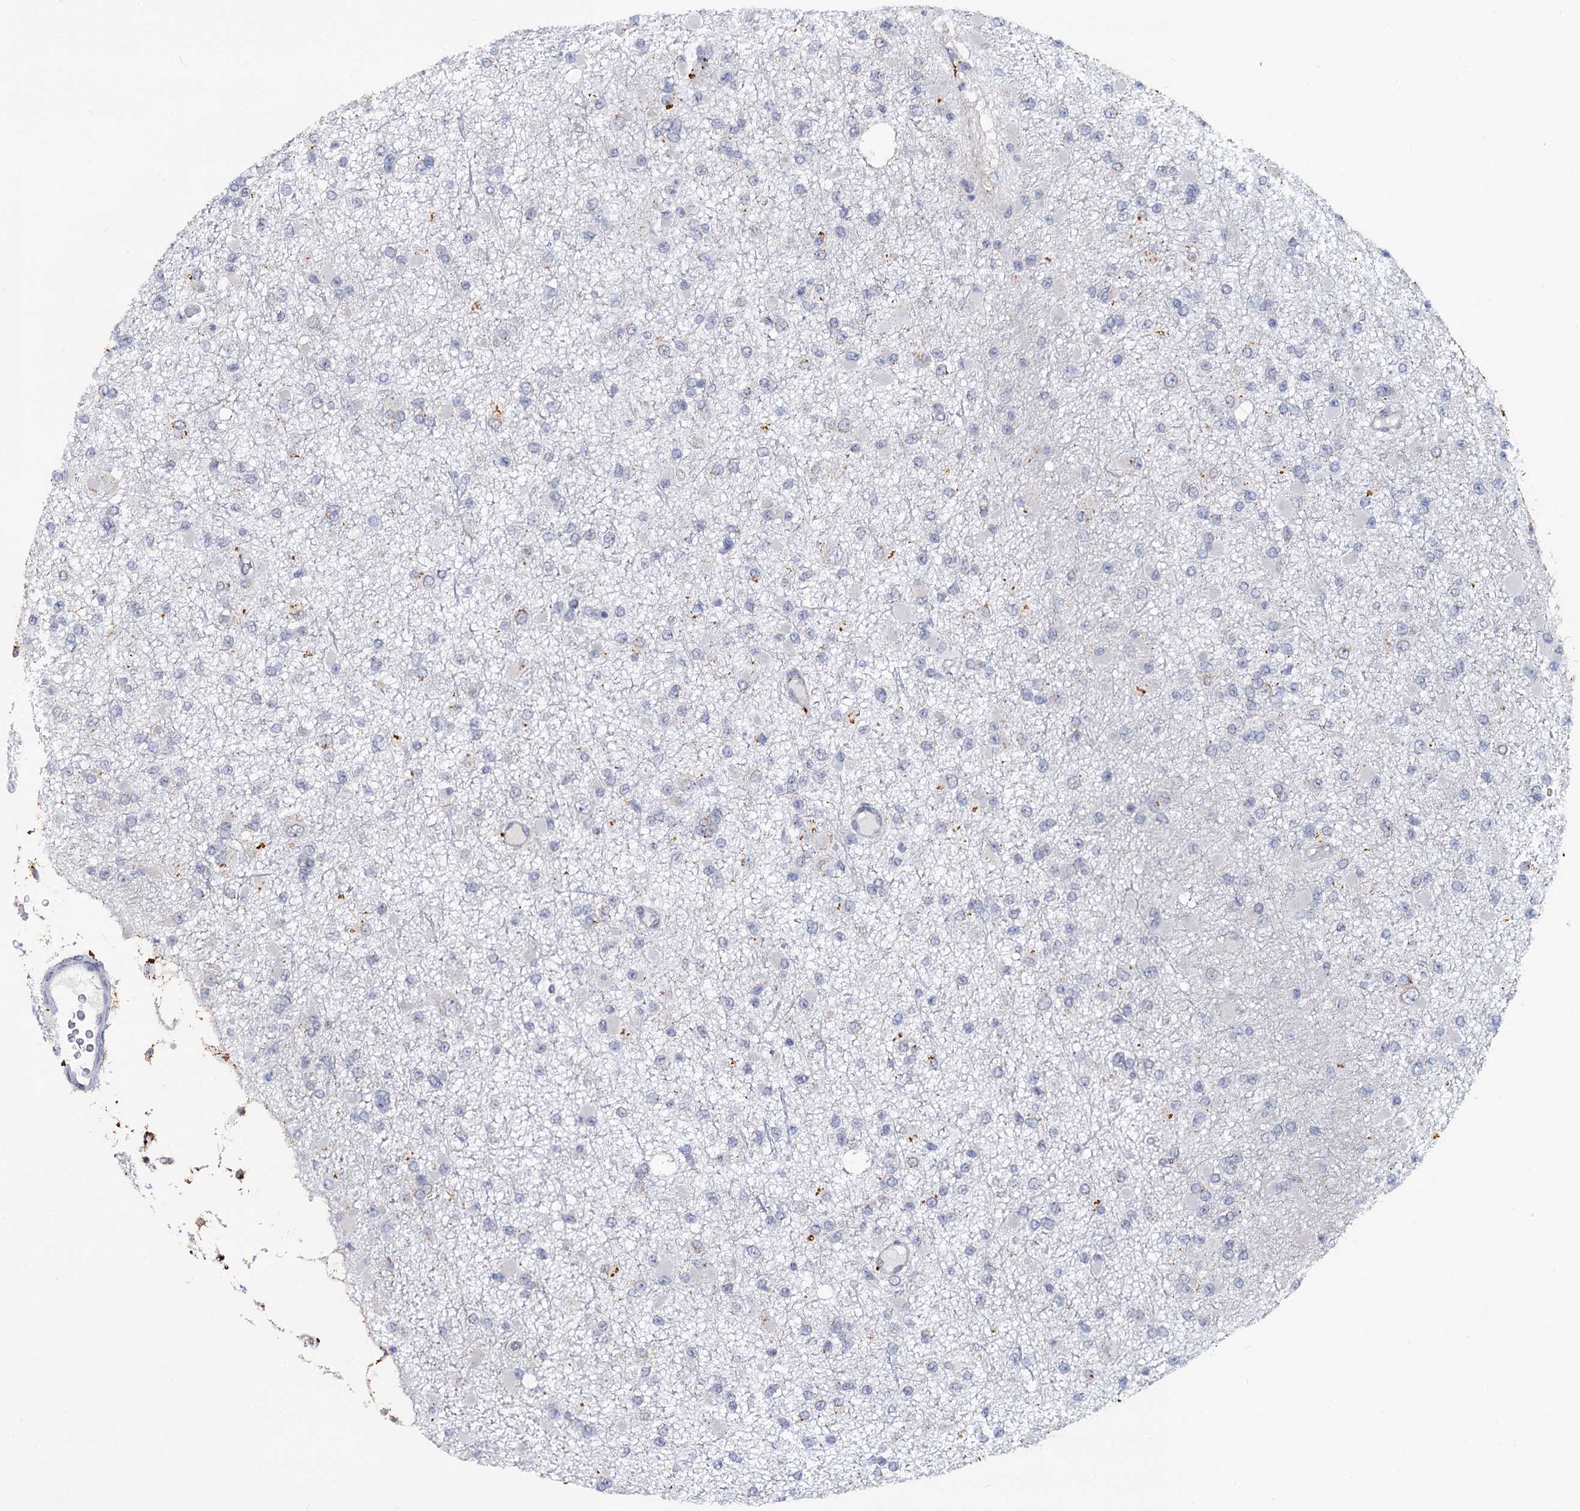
{"staining": {"intensity": "negative", "quantity": "none", "location": "none"}, "tissue": "glioma", "cell_type": "Tumor cells", "image_type": "cancer", "snomed": [{"axis": "morphology", "description": "Glioma, malignant, Low grade"}, {"axis": "topography", "description": "Brain"}], "caption": "DAB (3,3'-diaminobenzidine) immunohistochemical staining of glioma exhibits no significant expression in tumor cells.", "gene": "THAP2", "patient": {"sex": "female", "age": 22}}